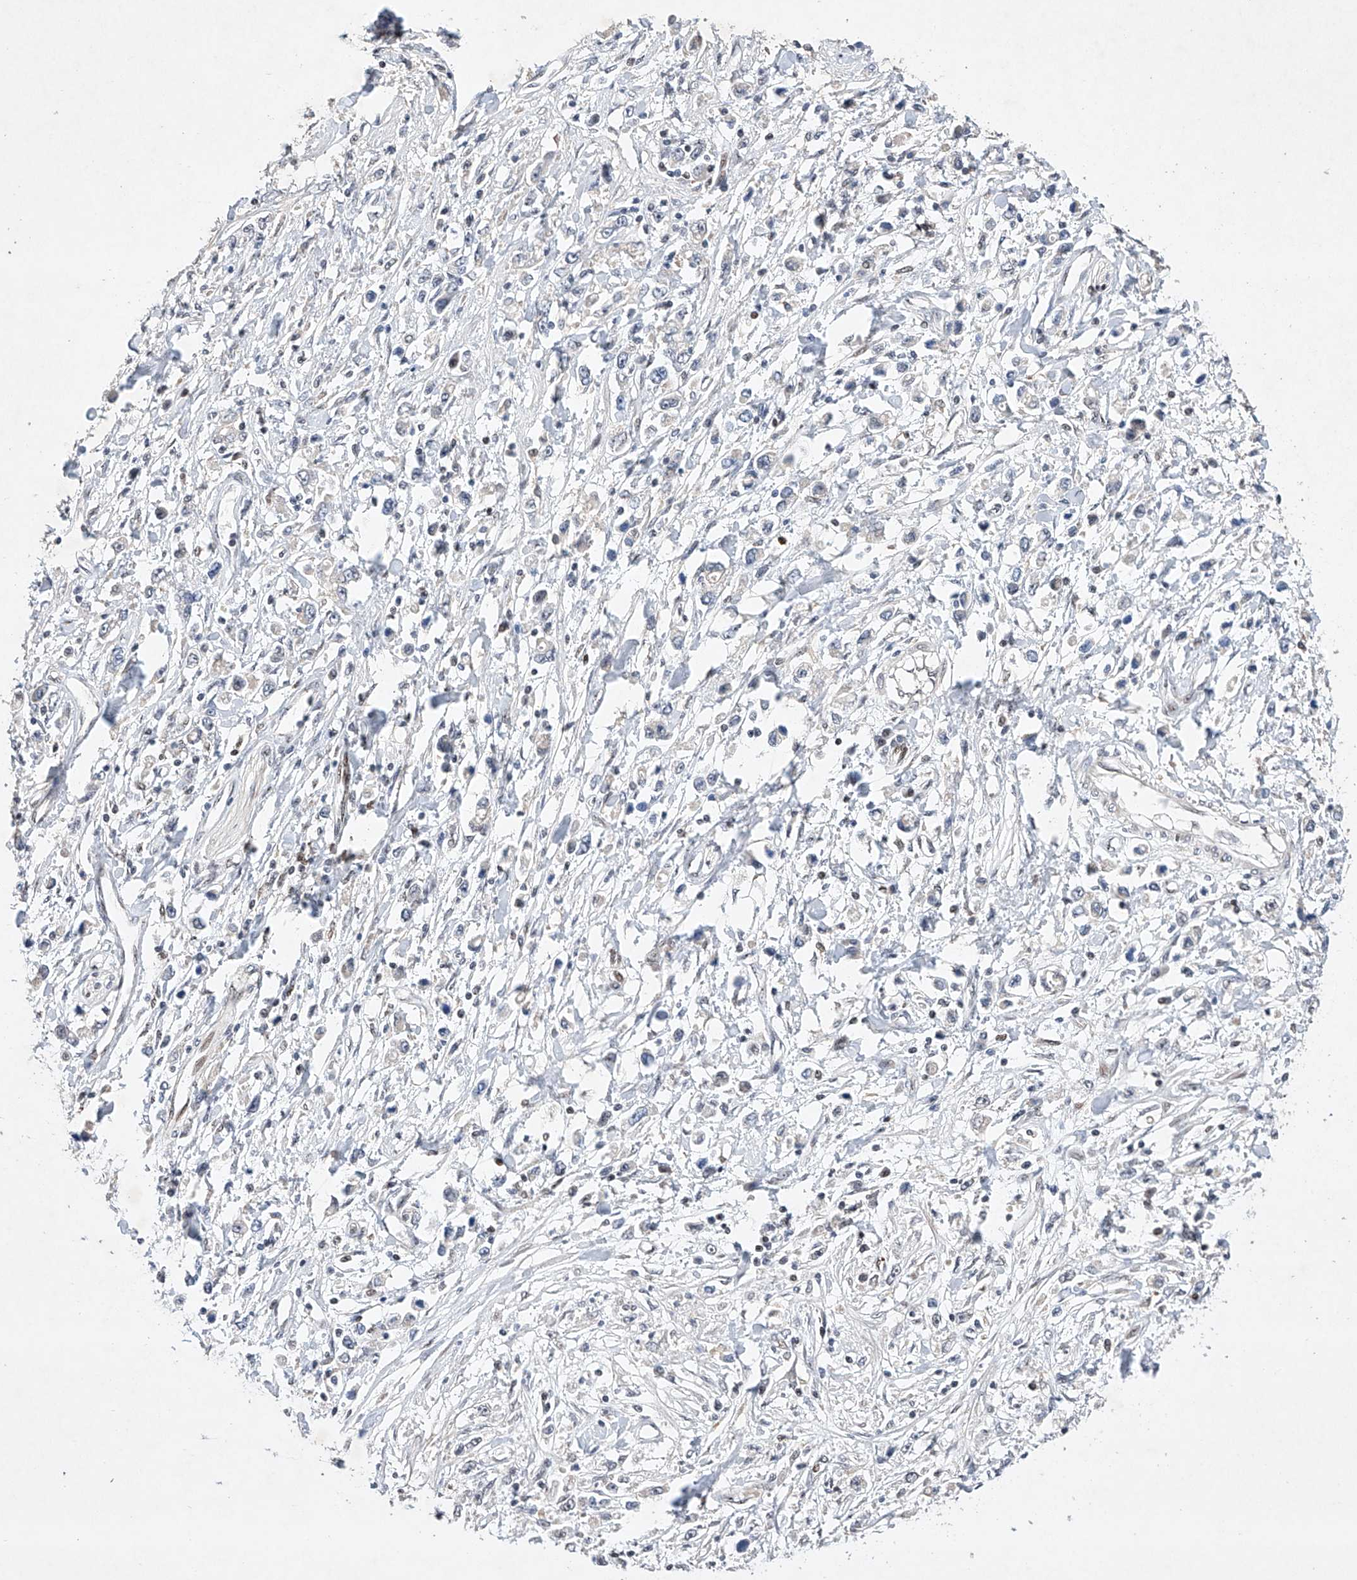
{"staining": {"intensity": "negative", "quantity": "none", "location": "none"}, "tissue": "stomach cancer", "cell_type": "Tumor cells", "image_type": "cancer", "snomed": [{"axis": "morphology", "description": "Adenocarcinoma, NOS"}, {"axis": "topography", "description": "Stomach"}], "caption": "This is a histopathology image of IHC staining of stomach cancer (adenocarcinoma), which shows no staining in tumor cells. (Brightfield microscopy of DAB (3,3'-diaminobenzidine) immunohistochemistry at high magnification).", "gene": "AFG1L", "patient": {"sex": "female", "age": 59}}